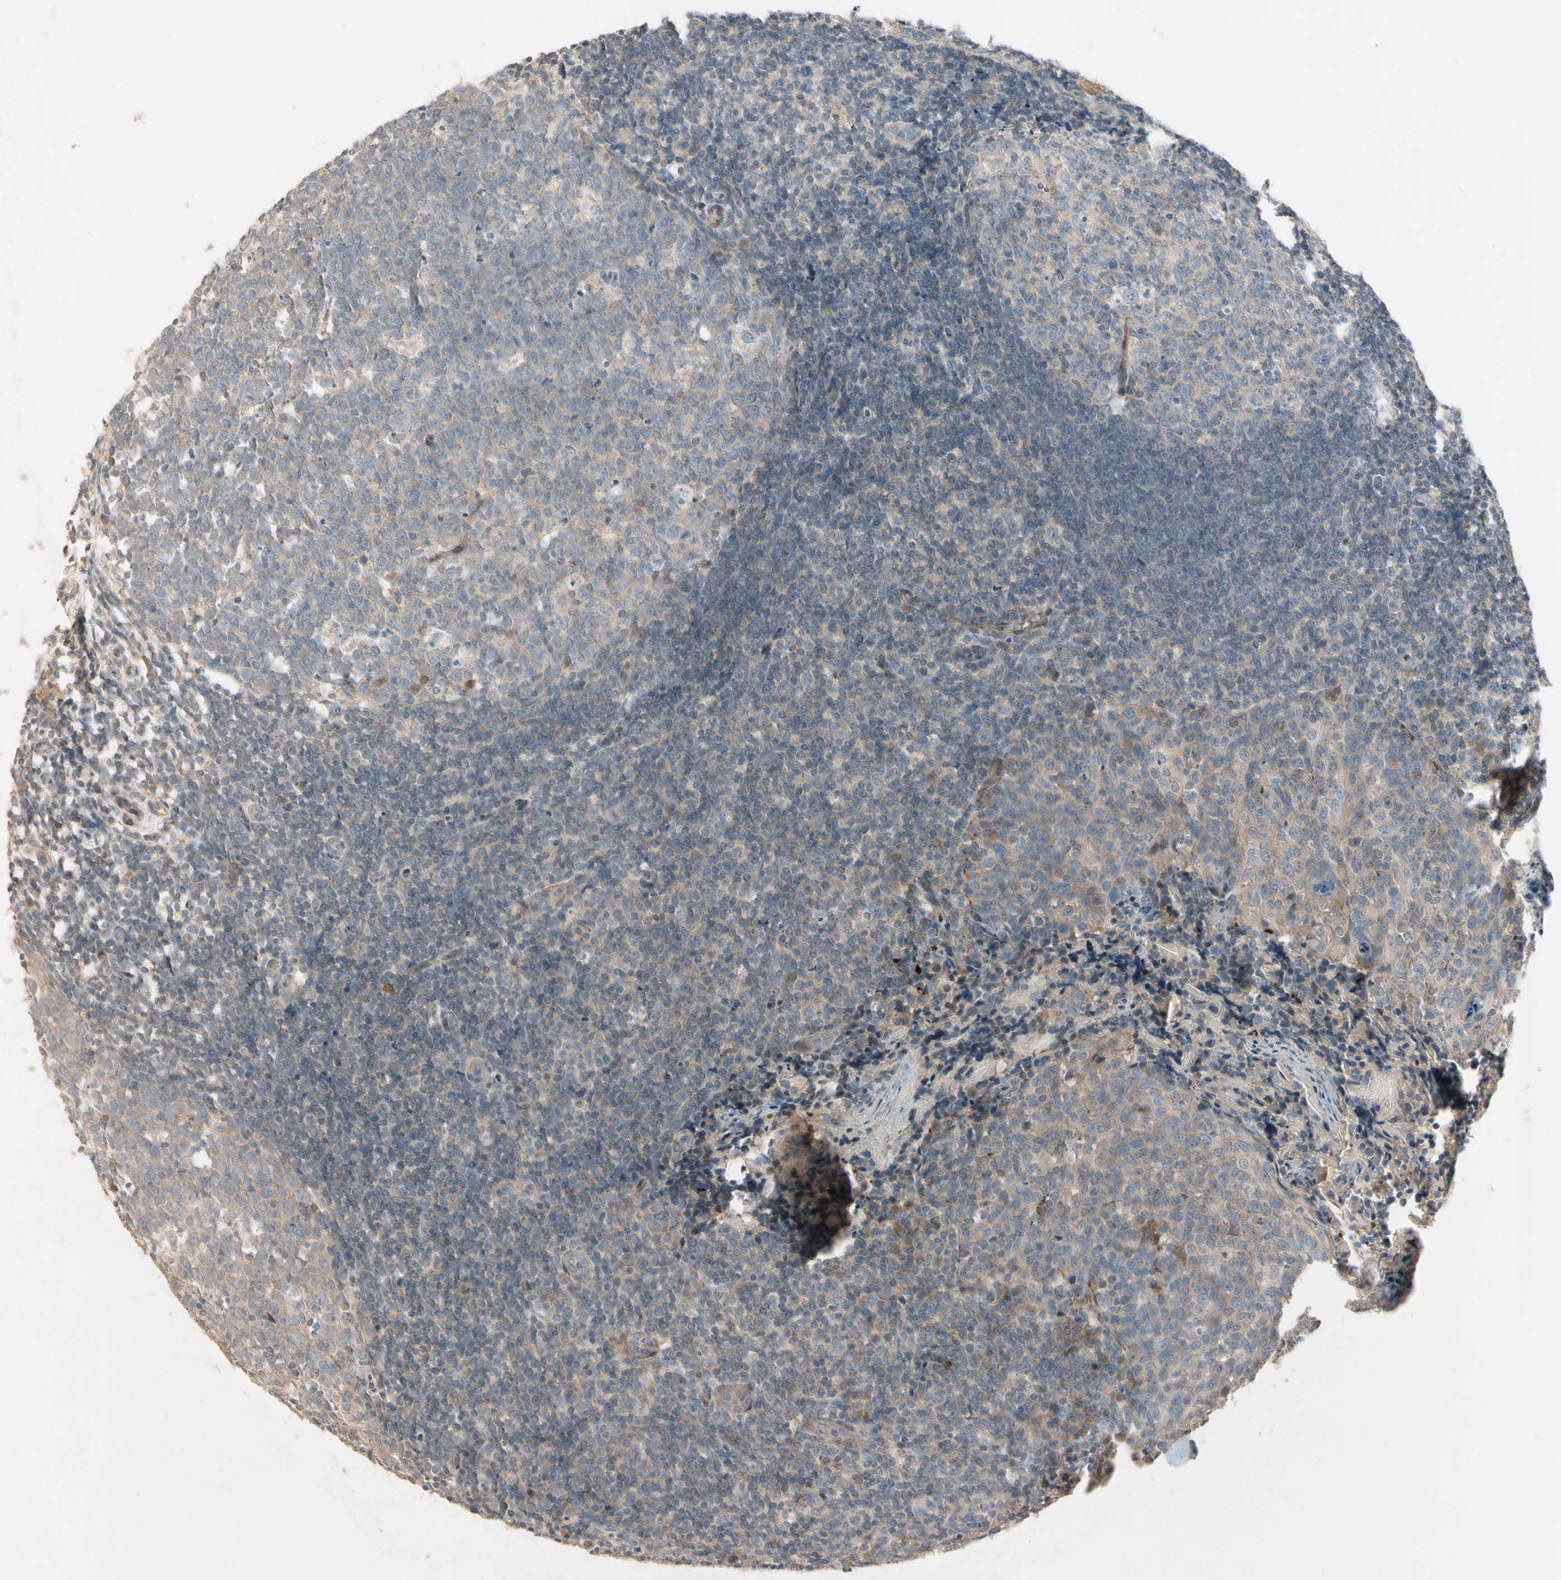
{"staining": {"intensity": "weak", "quantity": ">75%", "location": "cytoplasmic/membranous"}, "tissue": "tonsil", "cell_type": "Germinal center cells", "image_type": "normal", "snomed": [{"axis": "morphology", "description": "Normal tissue, NOS"}, {"axis": "topography", "description": "Tonsil"}], "caption": "Weak cytoplasmic/membranous protein positivity is appreciated in approximately >75% of germinal center cells in tonsil. The staining was performed using DAB, with brown indicating positive protein expression. Nuclei are stained blue with hematoxylin.", "gene": "PPP3CB", "patient": {"sex": "female", "age": 19}}